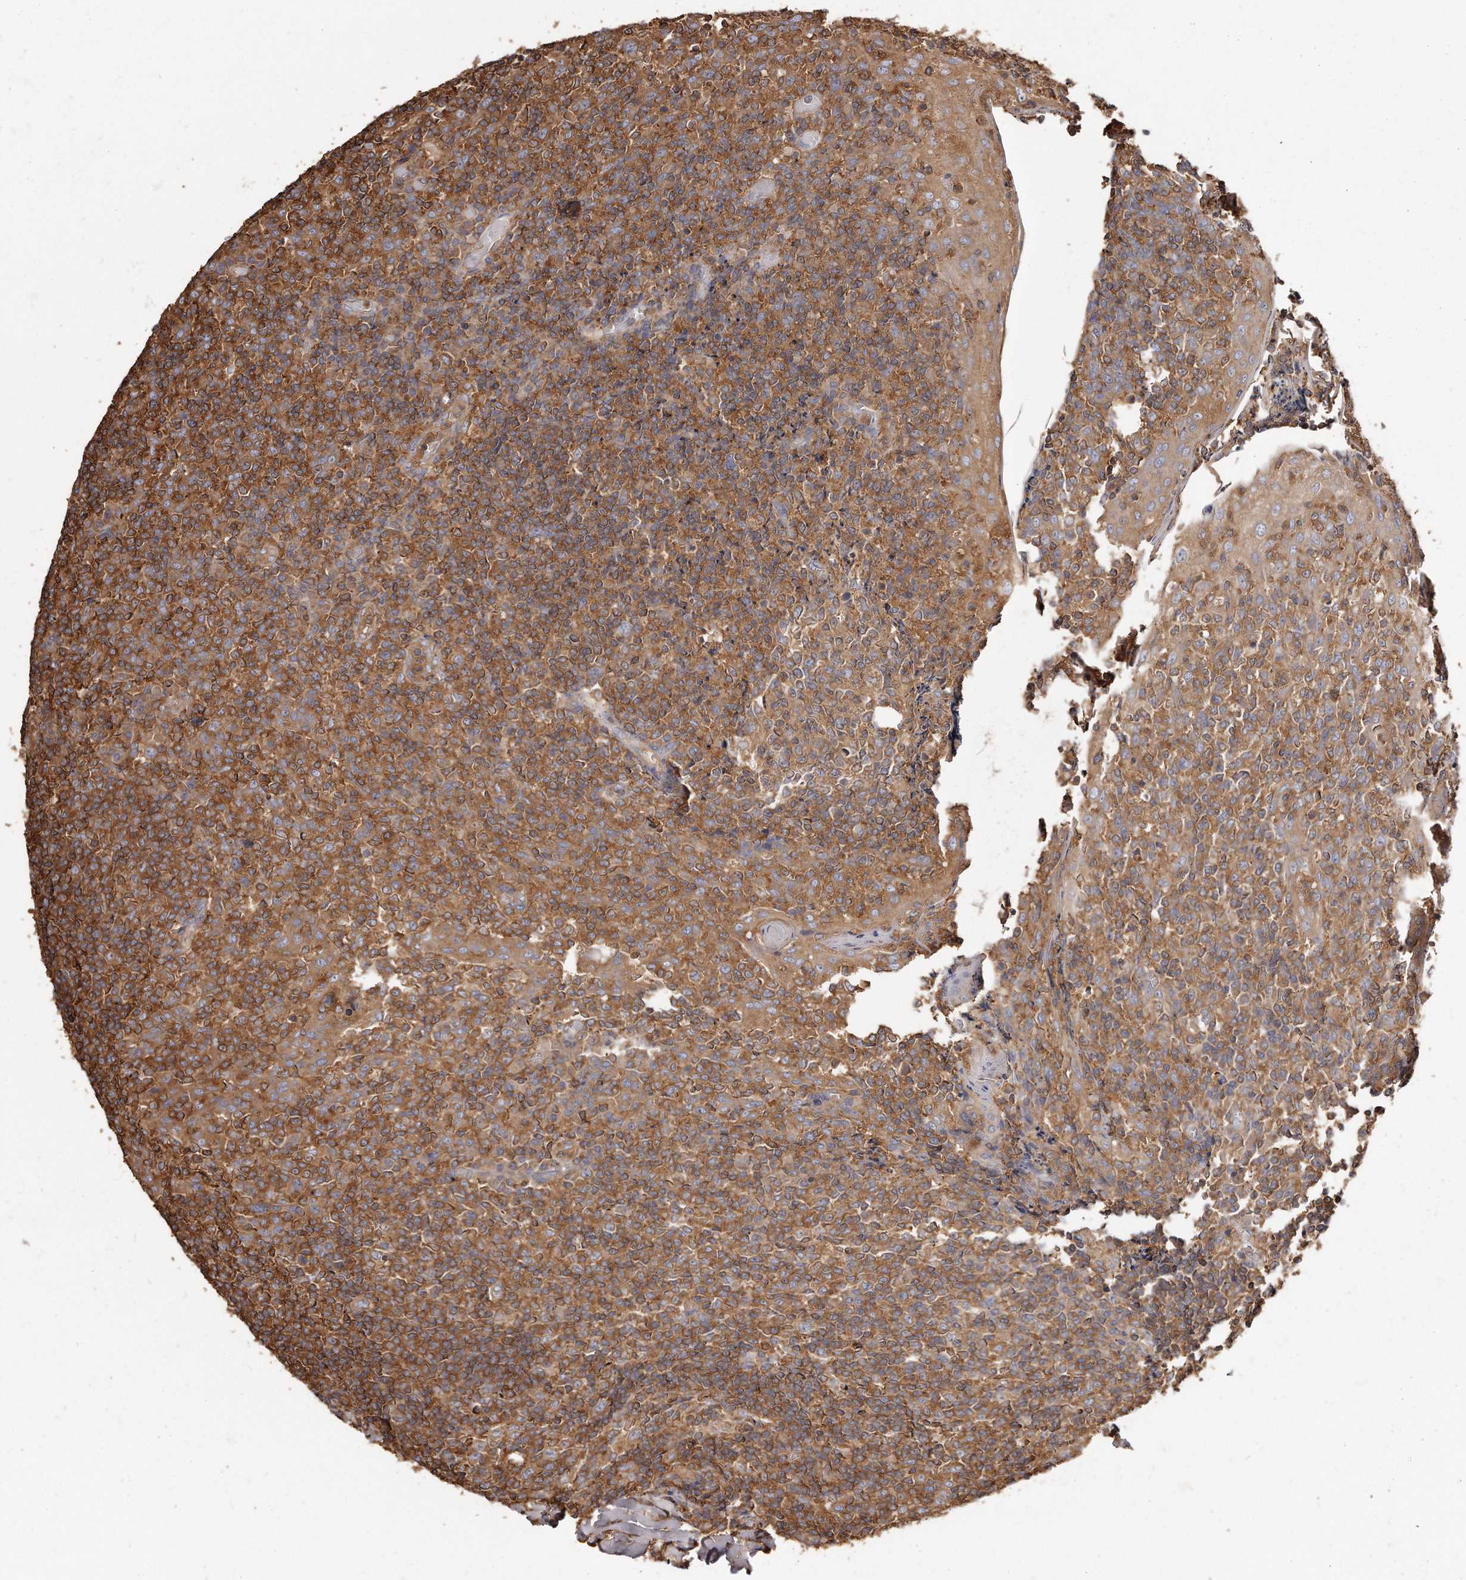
{"staining": {"intensity": "weak", "quantity": ">75%", "location": "cytoplasmic/membranous"}, "tissue": "tonsil", "cell_type": "Germinal center cells", "image_type": "normal", "snomed": [{"axis": "morphology", "description": "Normal tissue, NOS"}, {"axis": "topography", "description": "Tonsil"}], "caption": "About >75% of germinal center cells in normal tonsil show weak cytoplasmic/membranous protein expression as visualized by brown immunohistochemical staining.", "gene": "CAP1", "patient": {"sex": "female", "age": 19}}